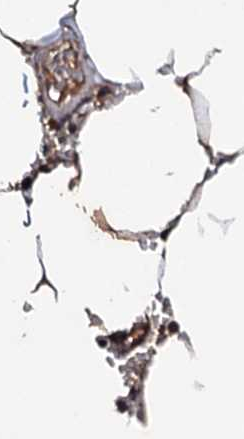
{"staining": {"intensity": "moderate", "quantity": "<25%", "location": "cytoplasmic/membranous"}, "tissue": "bone marrow", "cell_type": "Hematopoietic cells", "image_type": "normal", "snomed": [{"axis": "morphology", "description": "Normal tissue, NOS"}, {"axis": "topography", "description": "Bone marrow"}], "caption": "This micrograph exhibits immunohistochemistry (IHC) staining of unremarkable human bone marrow, with low moderate cytoplasmic/membranous positivity in about <25% of hematopoietic cells.", "gene": "FAM111A", "patient": {"sex": "male", "age": 70}}